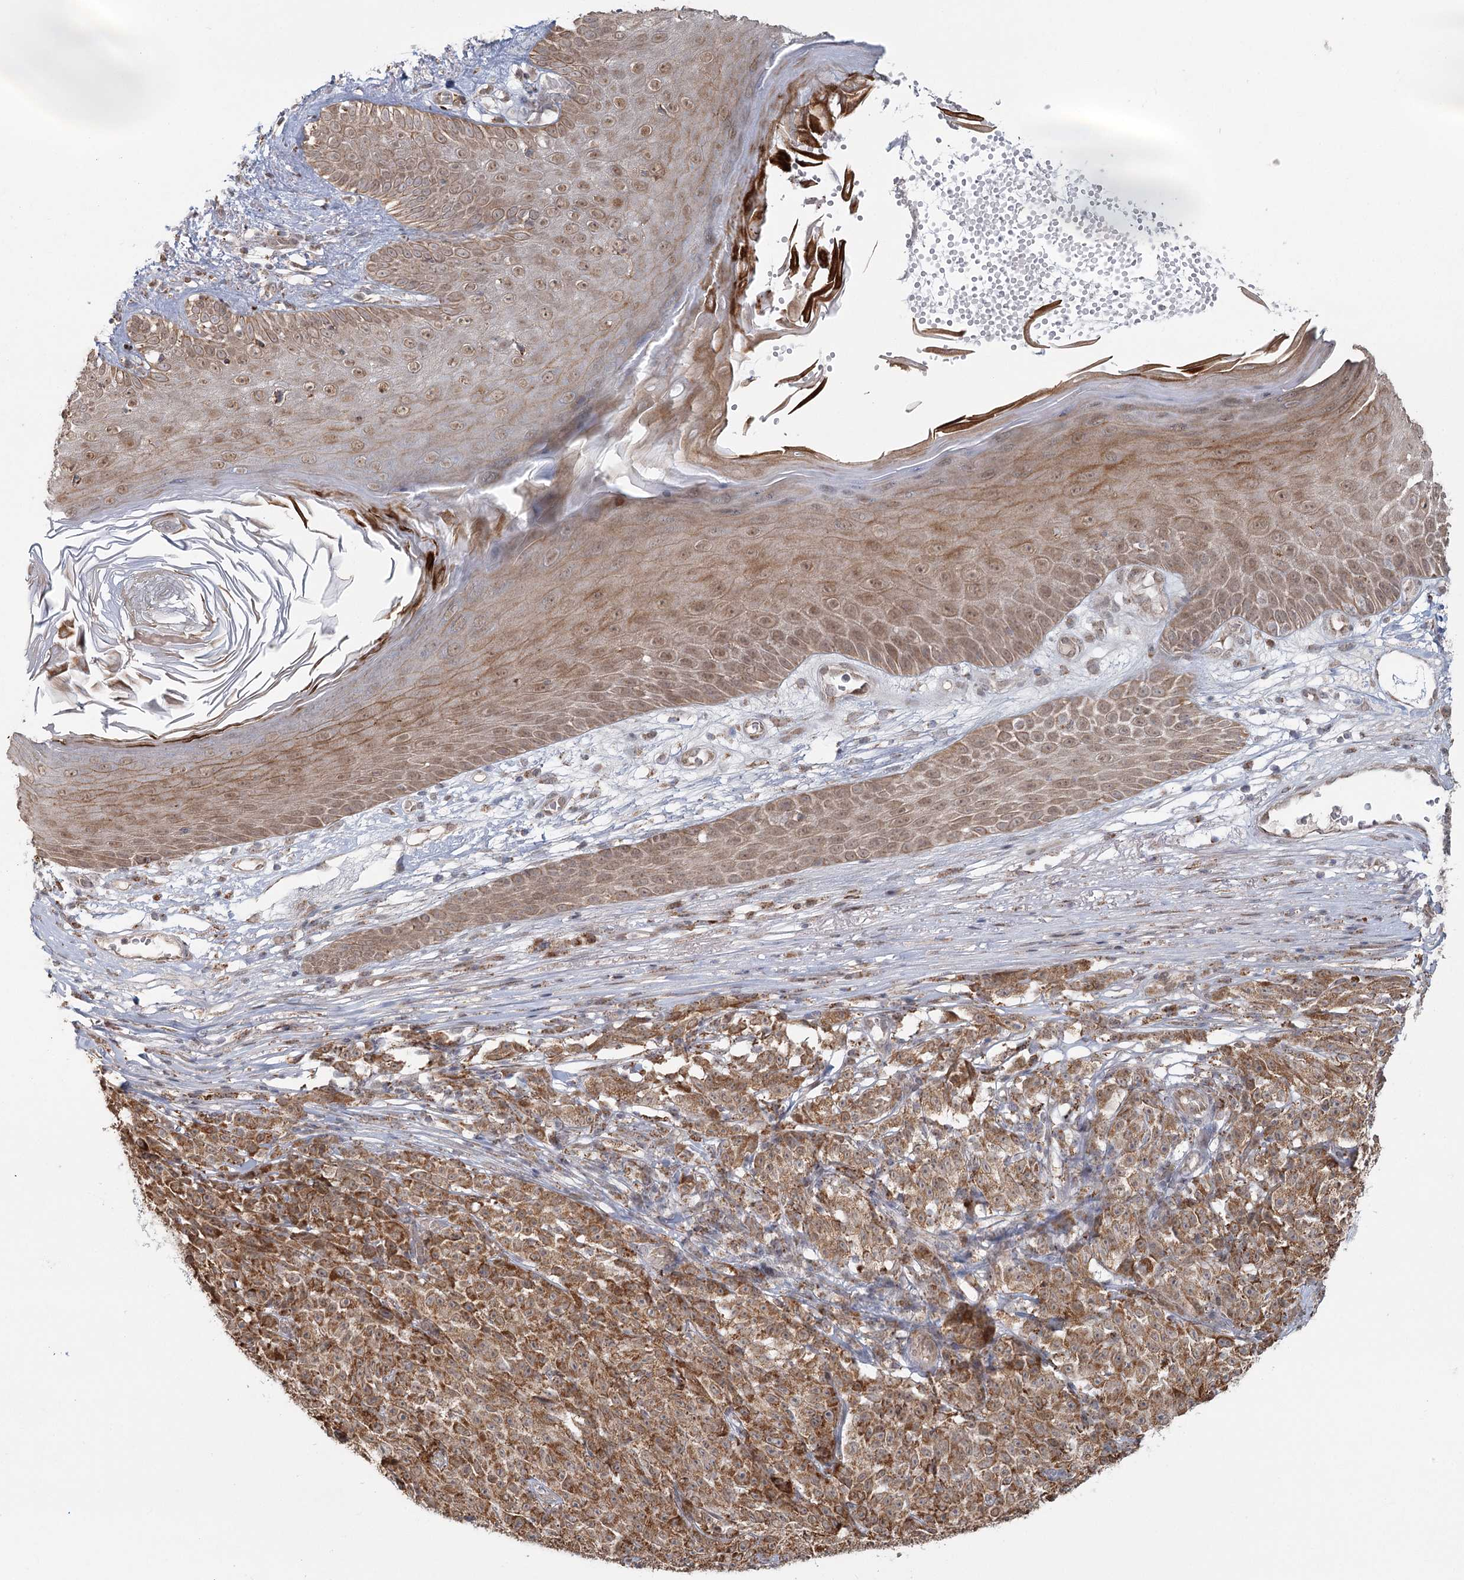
{"staining": {"intensity": "moderate", "quantity": ">75%", "location": "cytoplasmic/membranous"}, "tissue": "melanoma", "cell_type": "Tumor cells", "image_type": "cancer", "snomed": [{"axis": "morphology", "description": "Malignant melanoma, NOS"}, {"axis": "topography", "description": "Skin"}], "caption": "Immunohistochemistry (IHC) histopathology image of neoplastic tissue: human malignant melanoma stained using immunohistochemistry (IHC) exhibits medium levels of moderate protein expression localized specifically in the cytoplasmic/membranous of tumor cells, appearing as a cytoplasmic/membranous brown color.", "gene": "LACTB", "patient": {"sex": "female", "age": 82}}